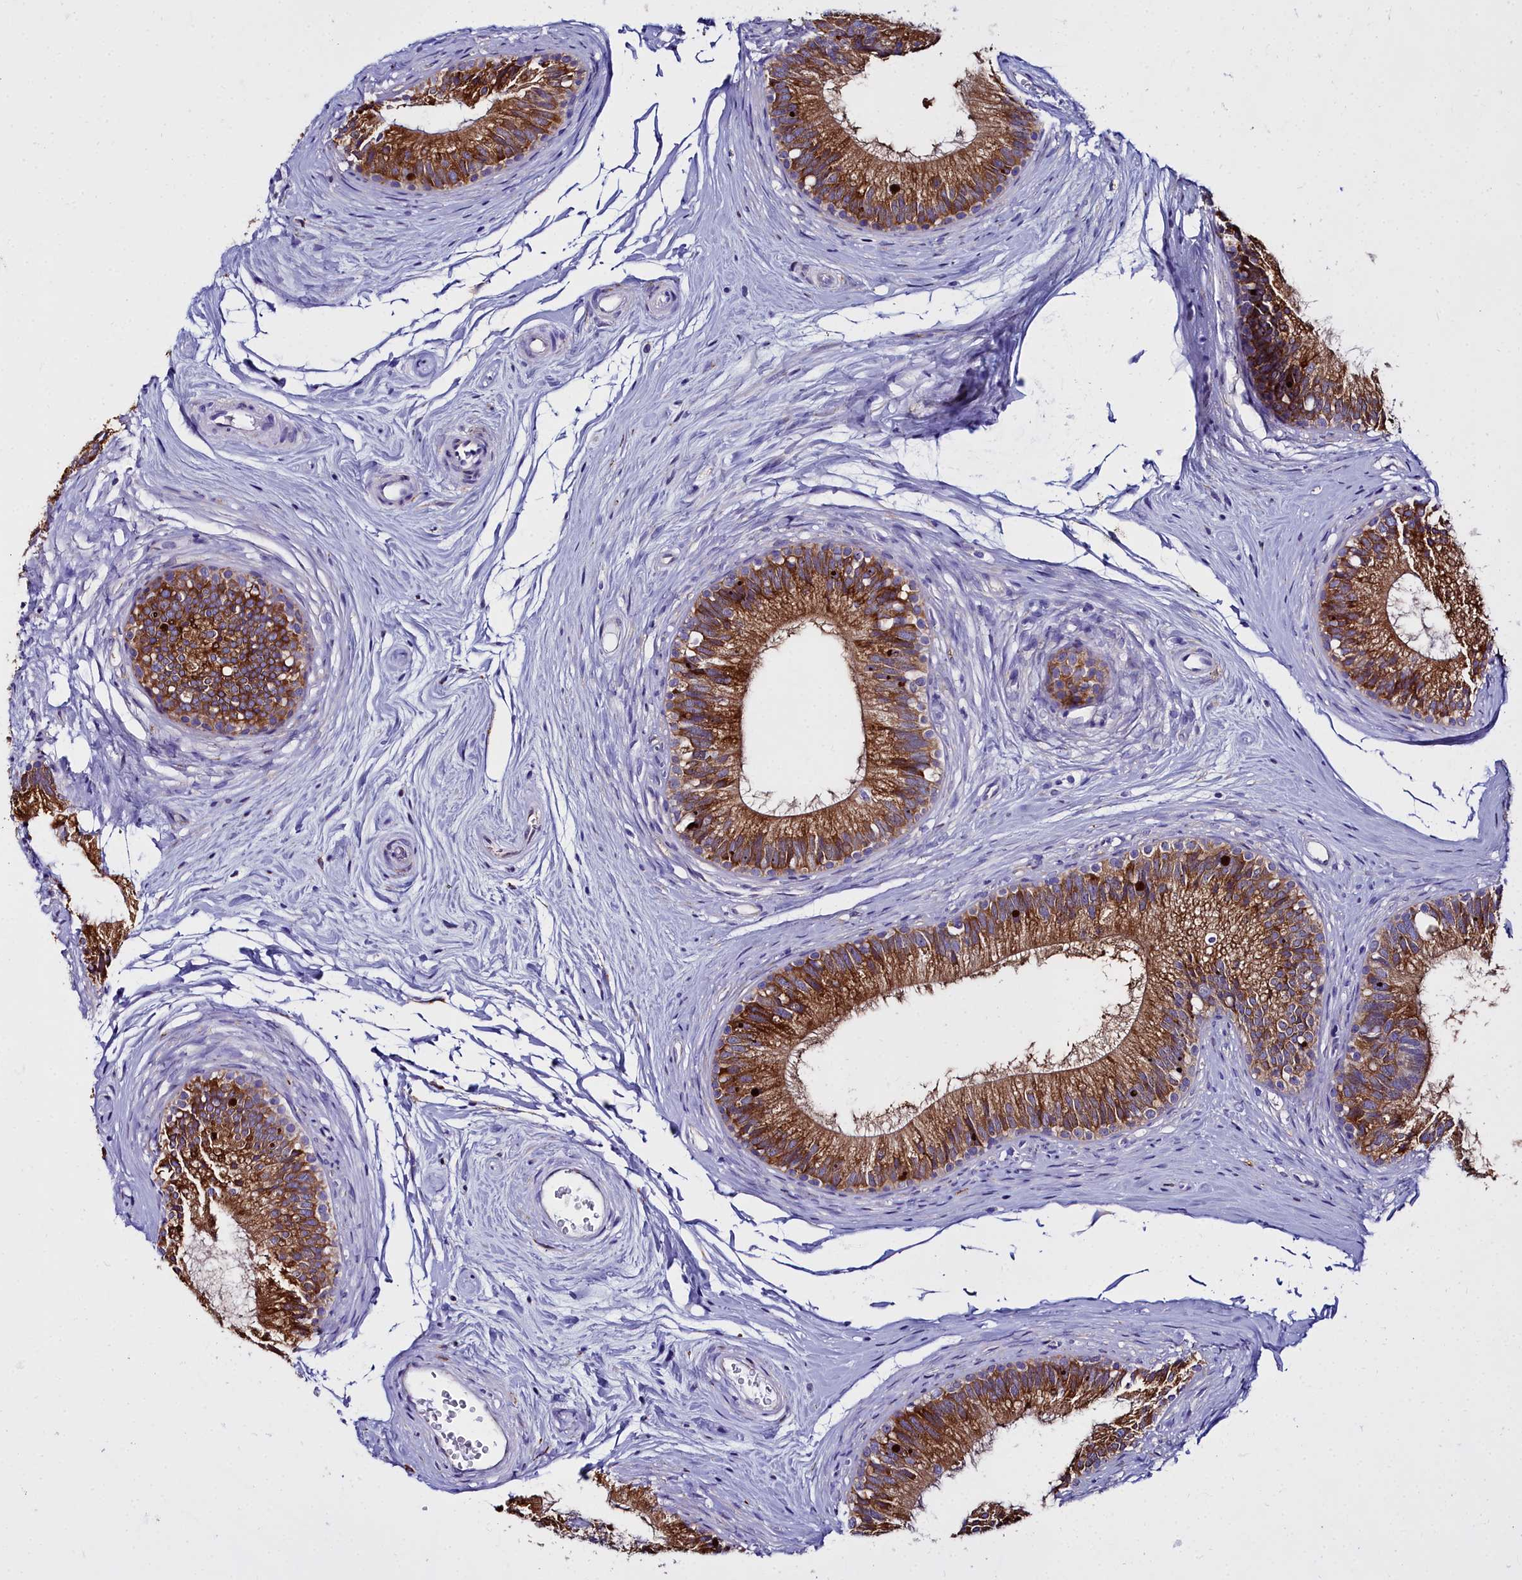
{"staining": {"intensity": "strong", "quantity": "25%-75%", "location": "cytoplasmic/membranous"}, "tissue": "epididymis", "cell_type": "Glandular cells", "image_type": "normal", "snomed": [{"axis": "morphology", "description": "Normal tissue, NOS"}, {"axis": "topography", "description": "Epididymis"}], "caption": "Immunohistochemical staining of normal human epididymis shows strong cytoplasmic/membranous protein positivity in approximately 25%-75% of glandular cells. (DAB IHC with brightfield microscopy, high magnification).", "gene": "TXNDC5", "patient": {"sex": "male", "age": 33}}